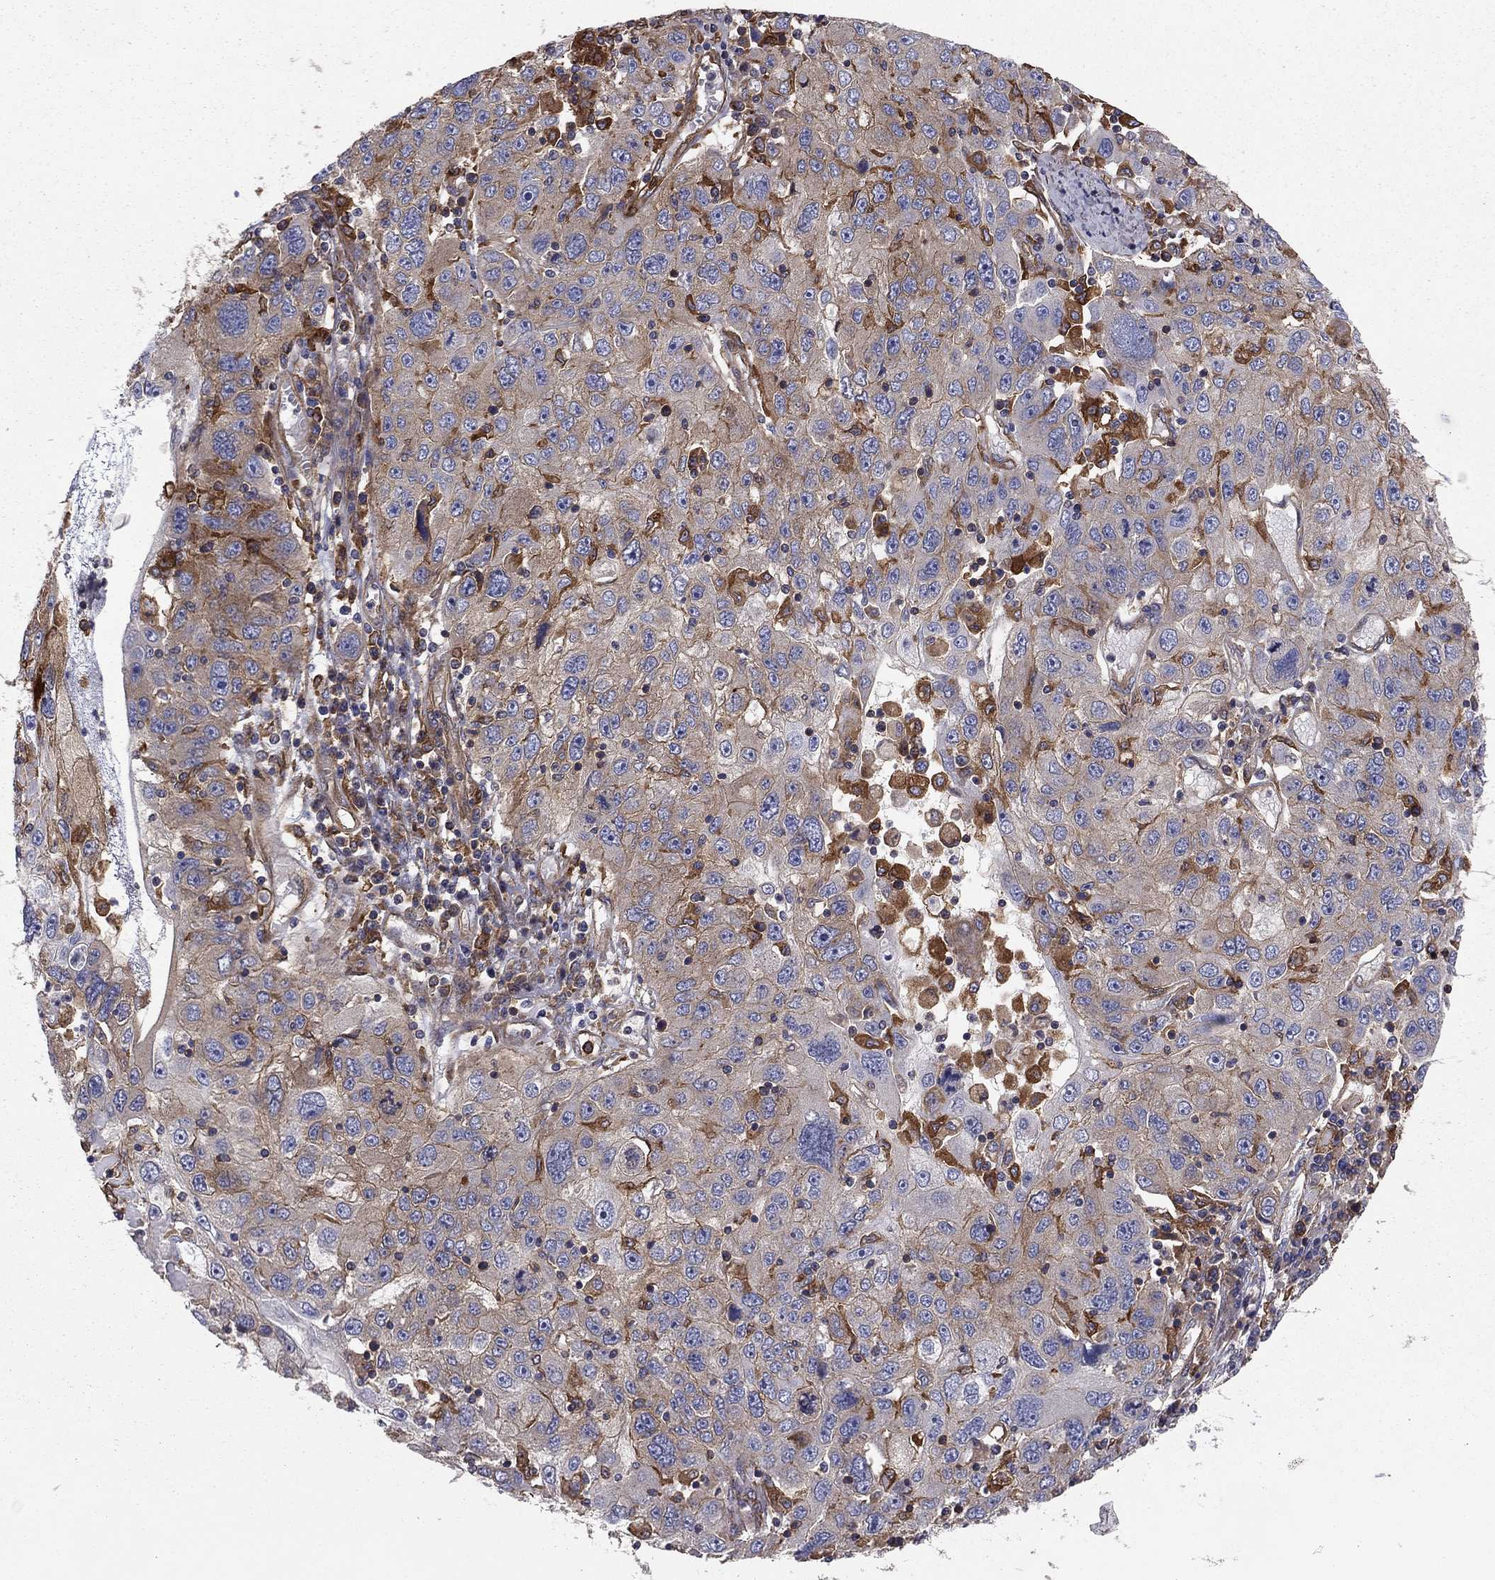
{"staining": {"intensity": "weak", "quantity": "25%-75%", "location": "cytoplasmic/membranous"}, "tissue": "stomach cancer", "cell_type": "Tumor cells", "image_type": "cancer", "snomed": [{"axis": "morphology", "description": "Adenocarcinoma, NOS"}, {"axis": "topography", "description": "Stomach"}], "caption": "Stomach cancer stained for a protein (brown) demonstrates weak cytoplasmic/membranous positive positivity in approximately 25%-75% of tumor cells.", "gene": "EHBP1L1", "patient": {"sex": "male", "age": 56}}